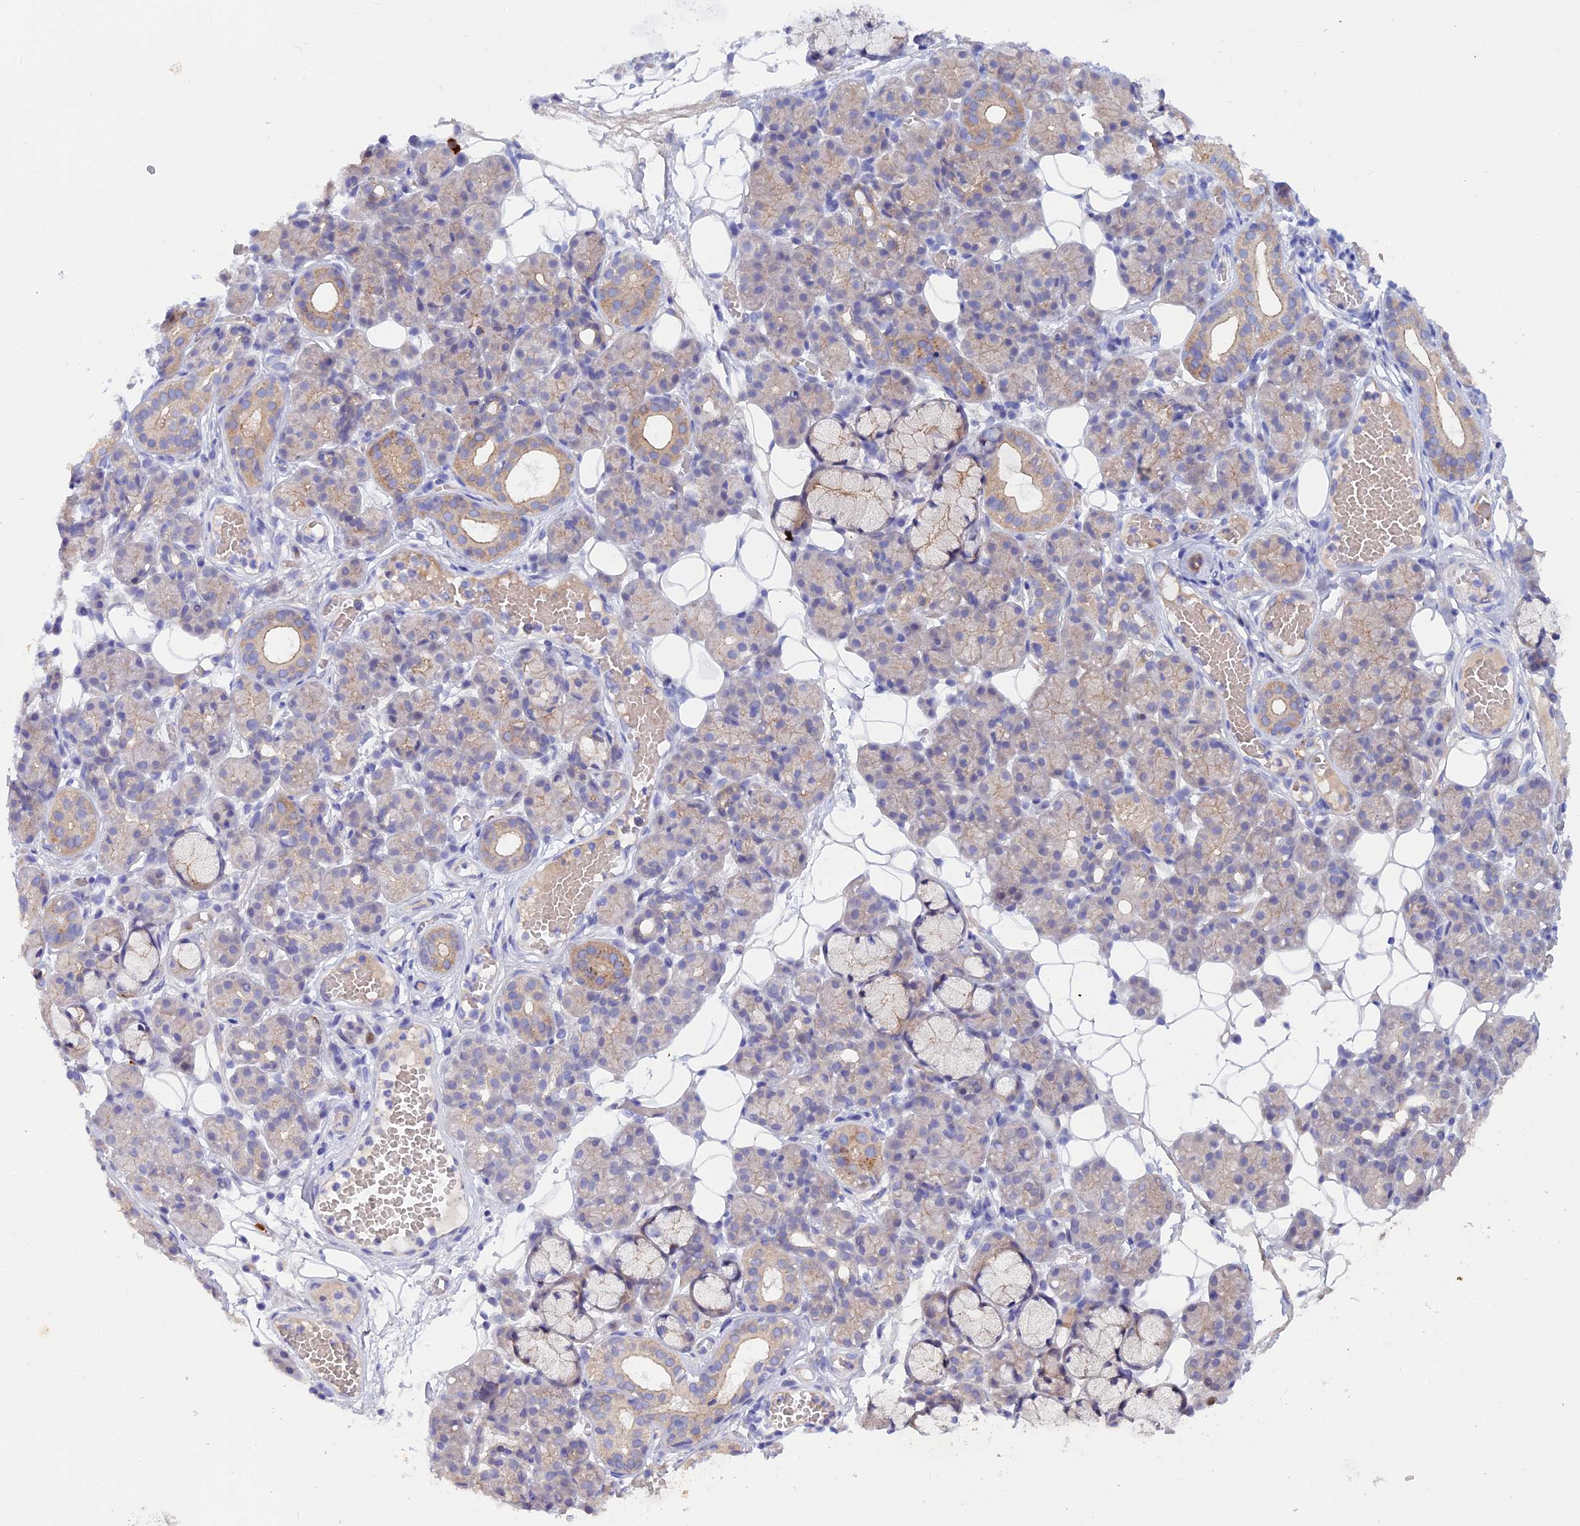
{"staining": {"intensity": "weak", "quantity": "25%-75%", "location": "cytoplasmic/membranous"}, "tissue": "salivary gland", "cell_type": "Glandular cells", "image_type": "normal", "snomed": [{"axis": "morphology", "description": "Normal tissue, NOS"}, {"axis": "topography", "description": "Salivary gland"}], "caption": "An image of human salivary gland stained for a protein exhibits weak cytoplasmic/membranous brown staining in glandular cells.", "gene": "GK5", "patient": {"sex": "male", "age": 63}}